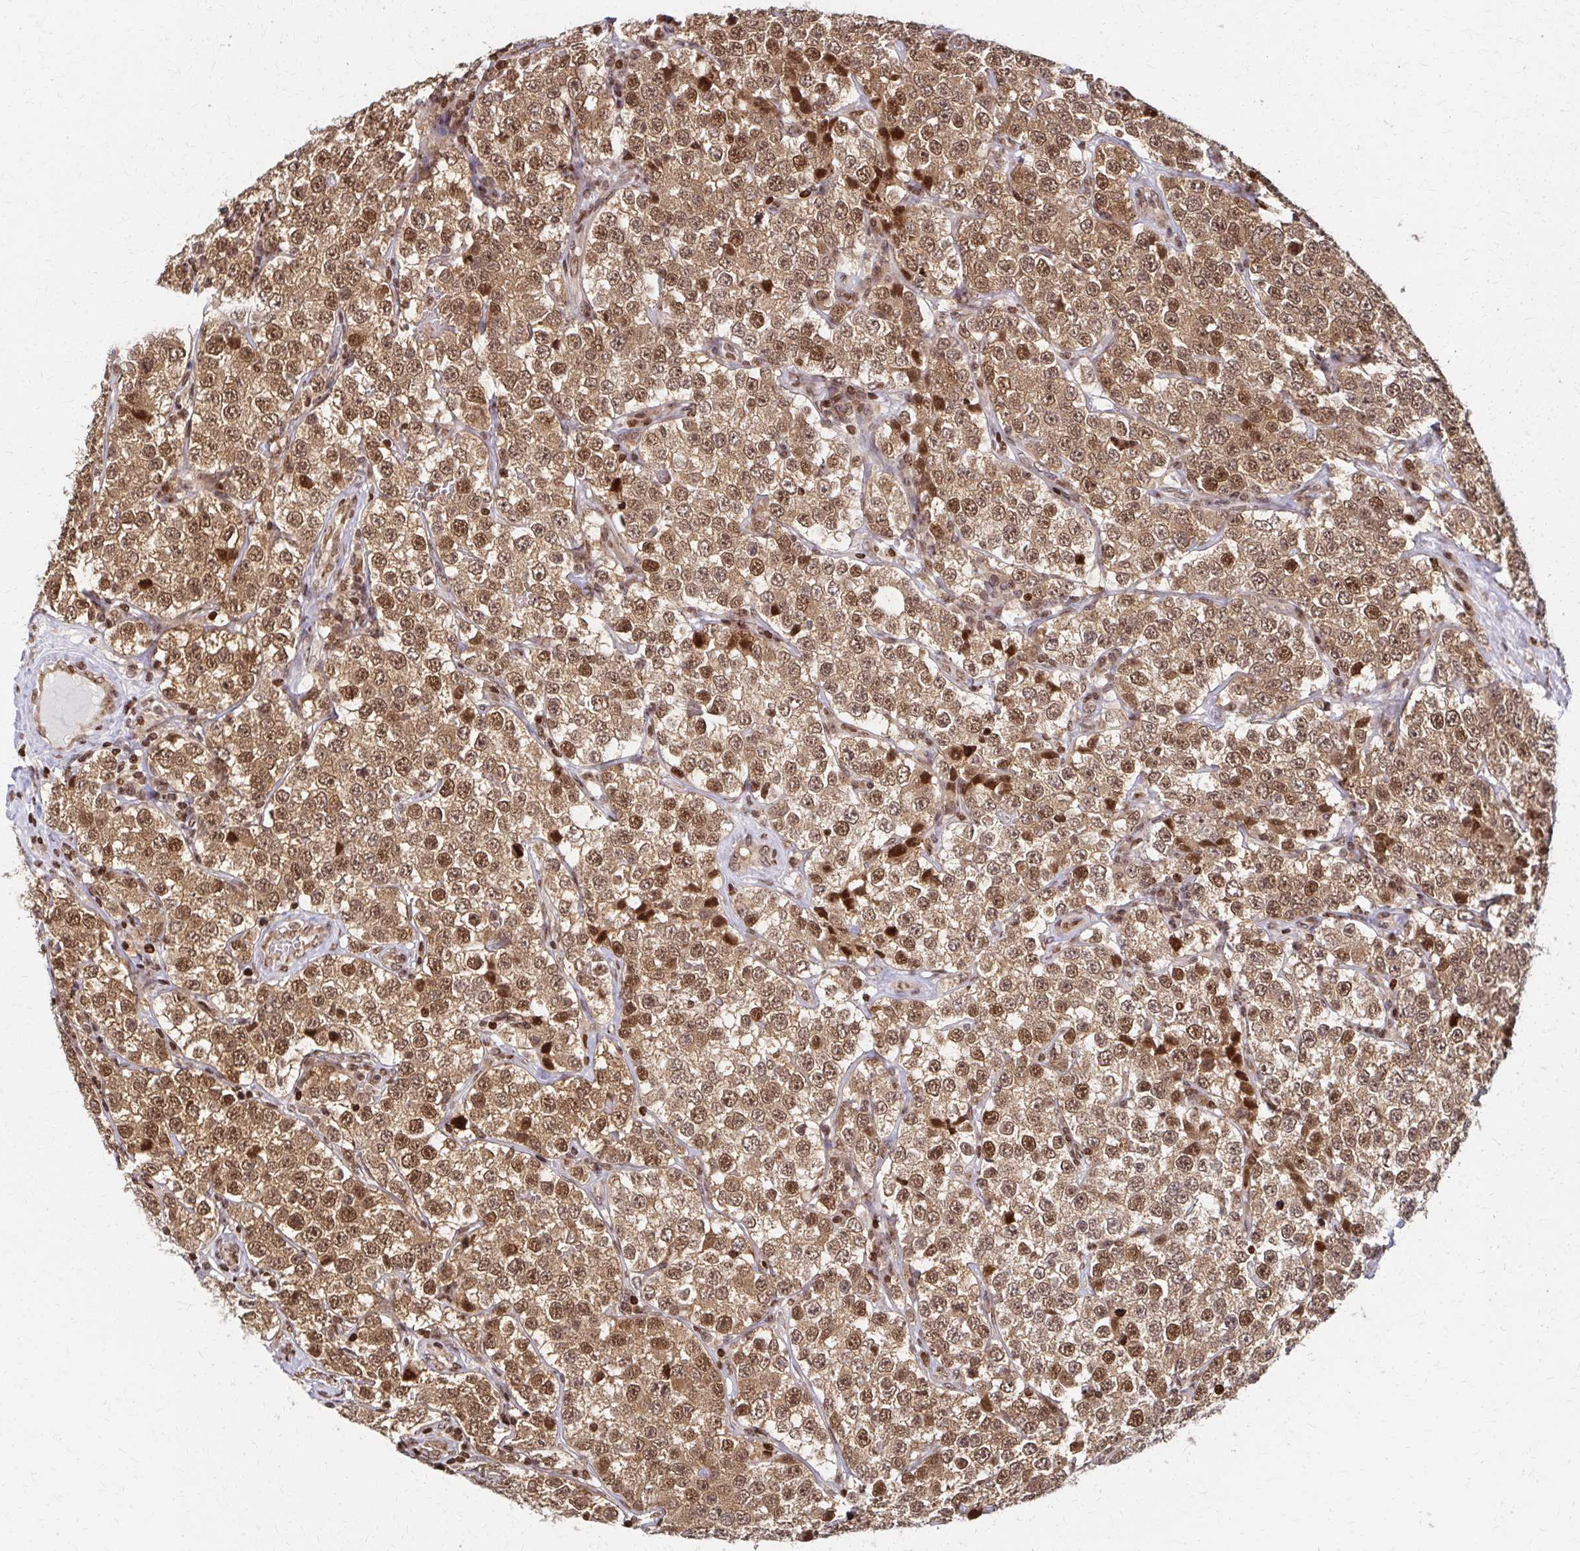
{"staining": {"intensity": "moderate", "quantity": ">75%", "location": "cytoplasmic/membranous,nuclear"}, "tissue": "testis cancer", "cell_type": "Tumor cells", "image_type": "cancer", "snomed": [{"axis": "morphology", "description": "Seminoma, NOS"}, {"axis": "topography", "description": "Testis"}], "caption": "Testis cancer tissue demonstrates moderate cytoplasmic/membranous and nuclear expression in about >75% of tumor cells Ihc stains the protein of interest in brown and the nuclei are stained blue.", "gene": "PSMD7", "patient": {"sex": "male", "age": 34}}